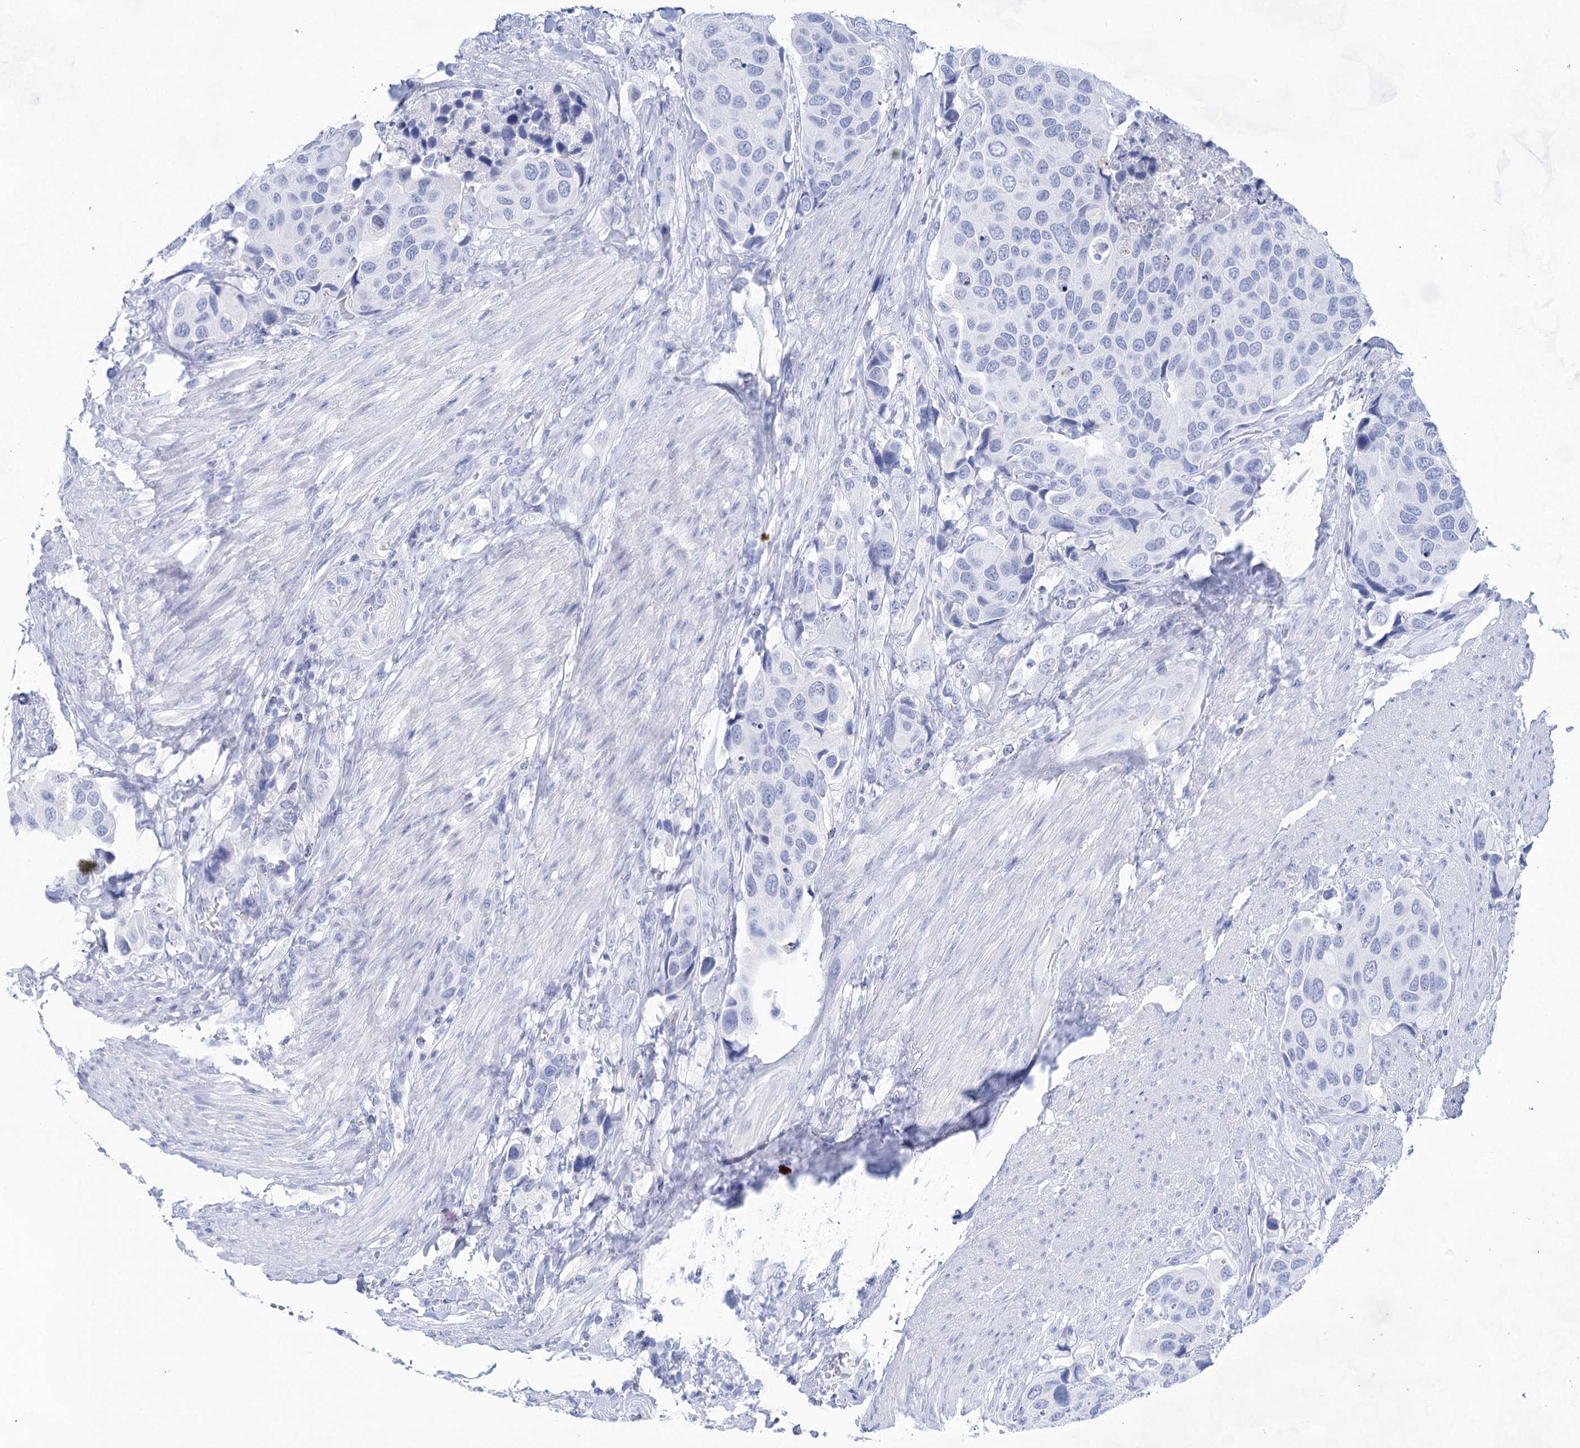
{"staining": {"intensity": "negative", "quantity": "none", "location": "none"}, "tissue": "urothelial cancer", "cell_type": "Tumor cells", "image_type": "cancer", "snomed": [{"axis": "morphology", "description": "Urothelial carcinoma, High grade"}, {"axis": "topography", "description": "Urinary bladder"}], "caption": "An image of urothelial cancer stained for a protein shows no brown staining in tumor cells.", "gene": "LALBA", "patient": {"sex": "male", "age": 74}}